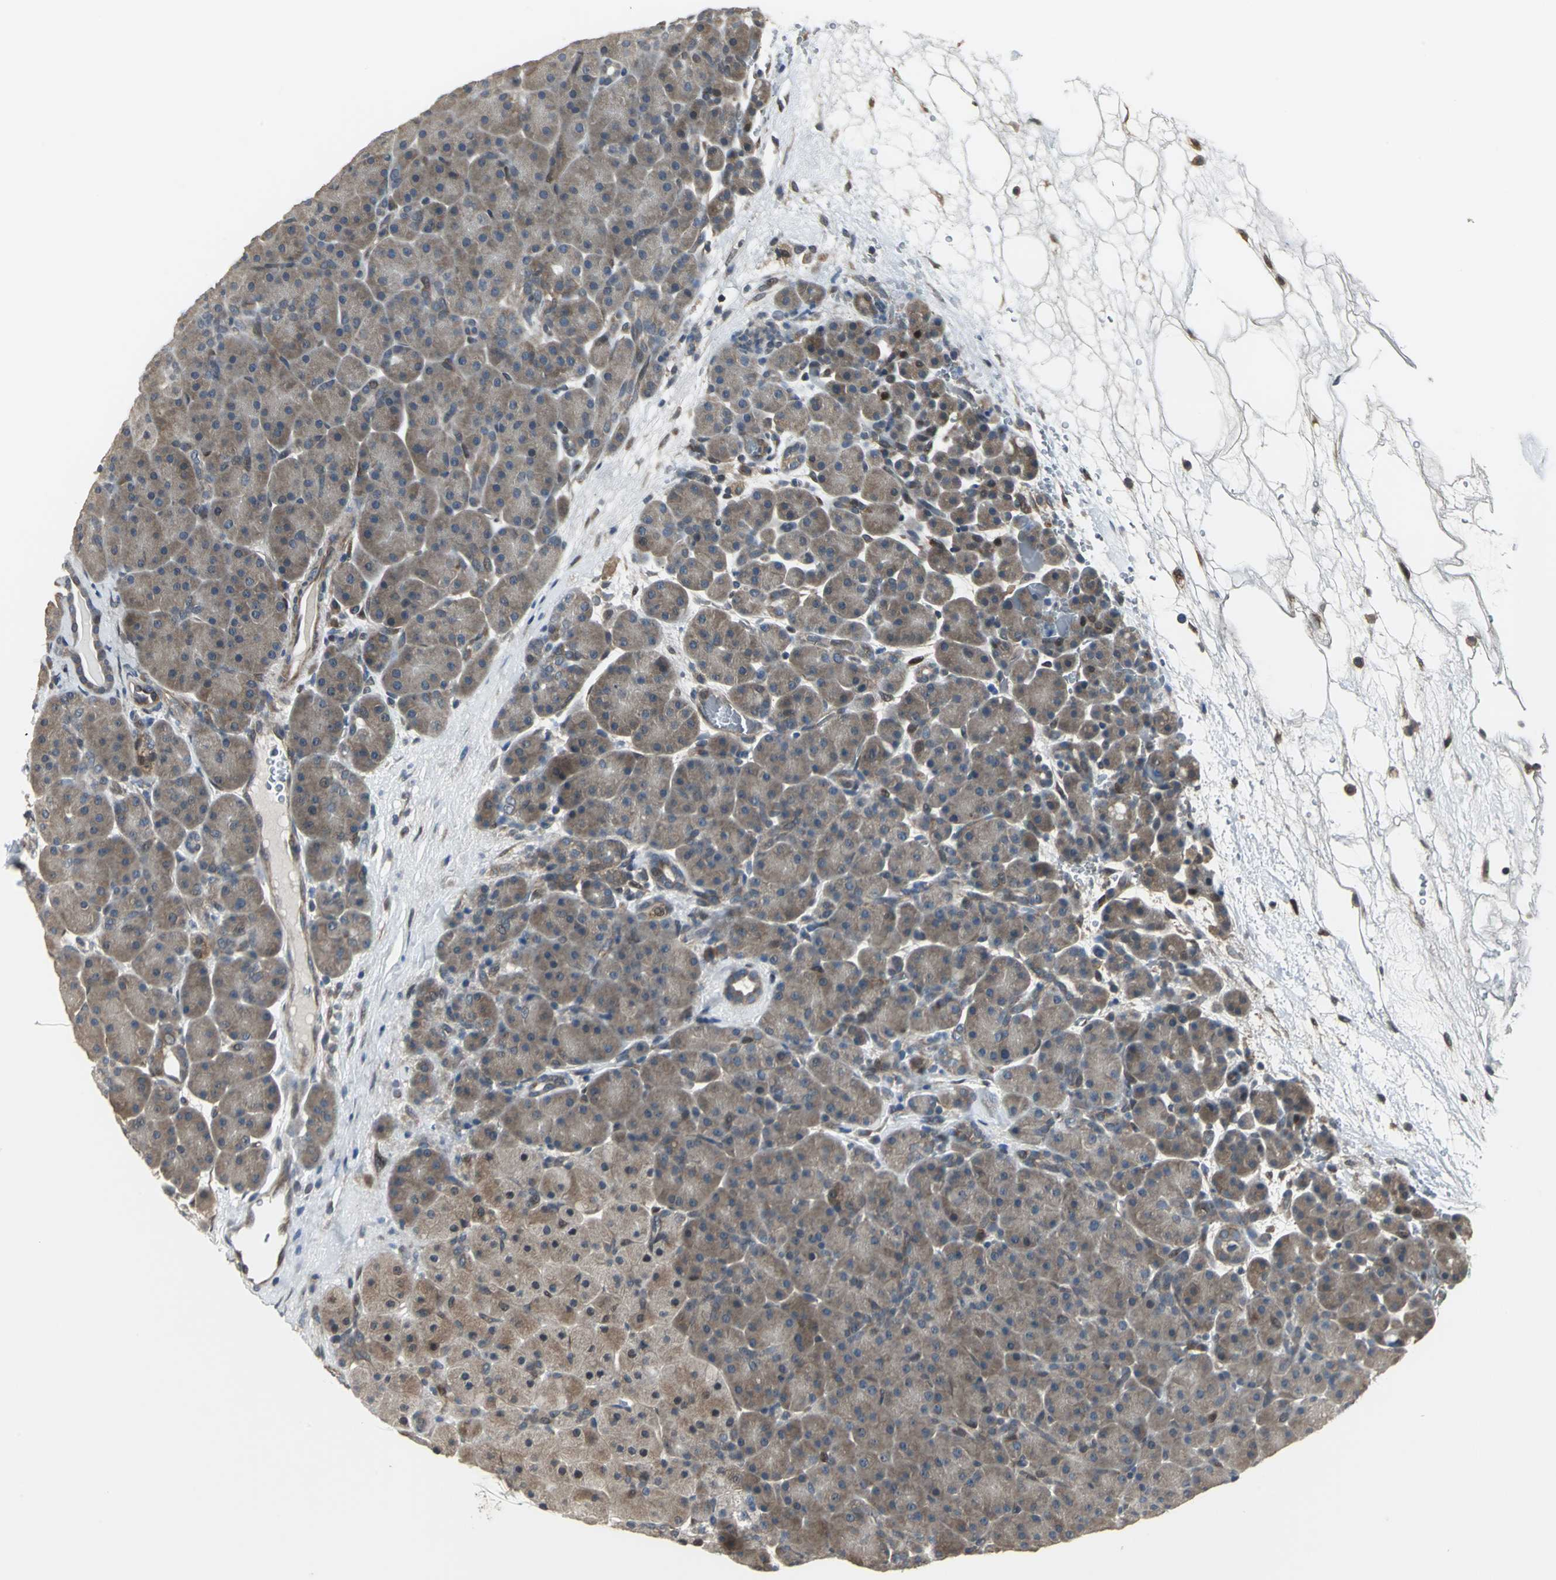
{"staining": {"intensity": "moderate", "quantity": ">75%", "location": "cytoplasmic/membranous"}, "tissue": "pancreas", "cell_type": "Exocrine glandular cells", "image_type": "normal", "snomed": [{"axis": "morphology", "description": "Normal tissue, NOS"}, {"axis": "topography", "description": "Pancreas"}], "caption": "Exocrine glandular cells exhibit medium levels of moderate cytoplasmic/membranous expression in about >75% of cells in normal human pancreas.", "gene": "PFDN1", "patient": {"sex": "male", "age": 66}}